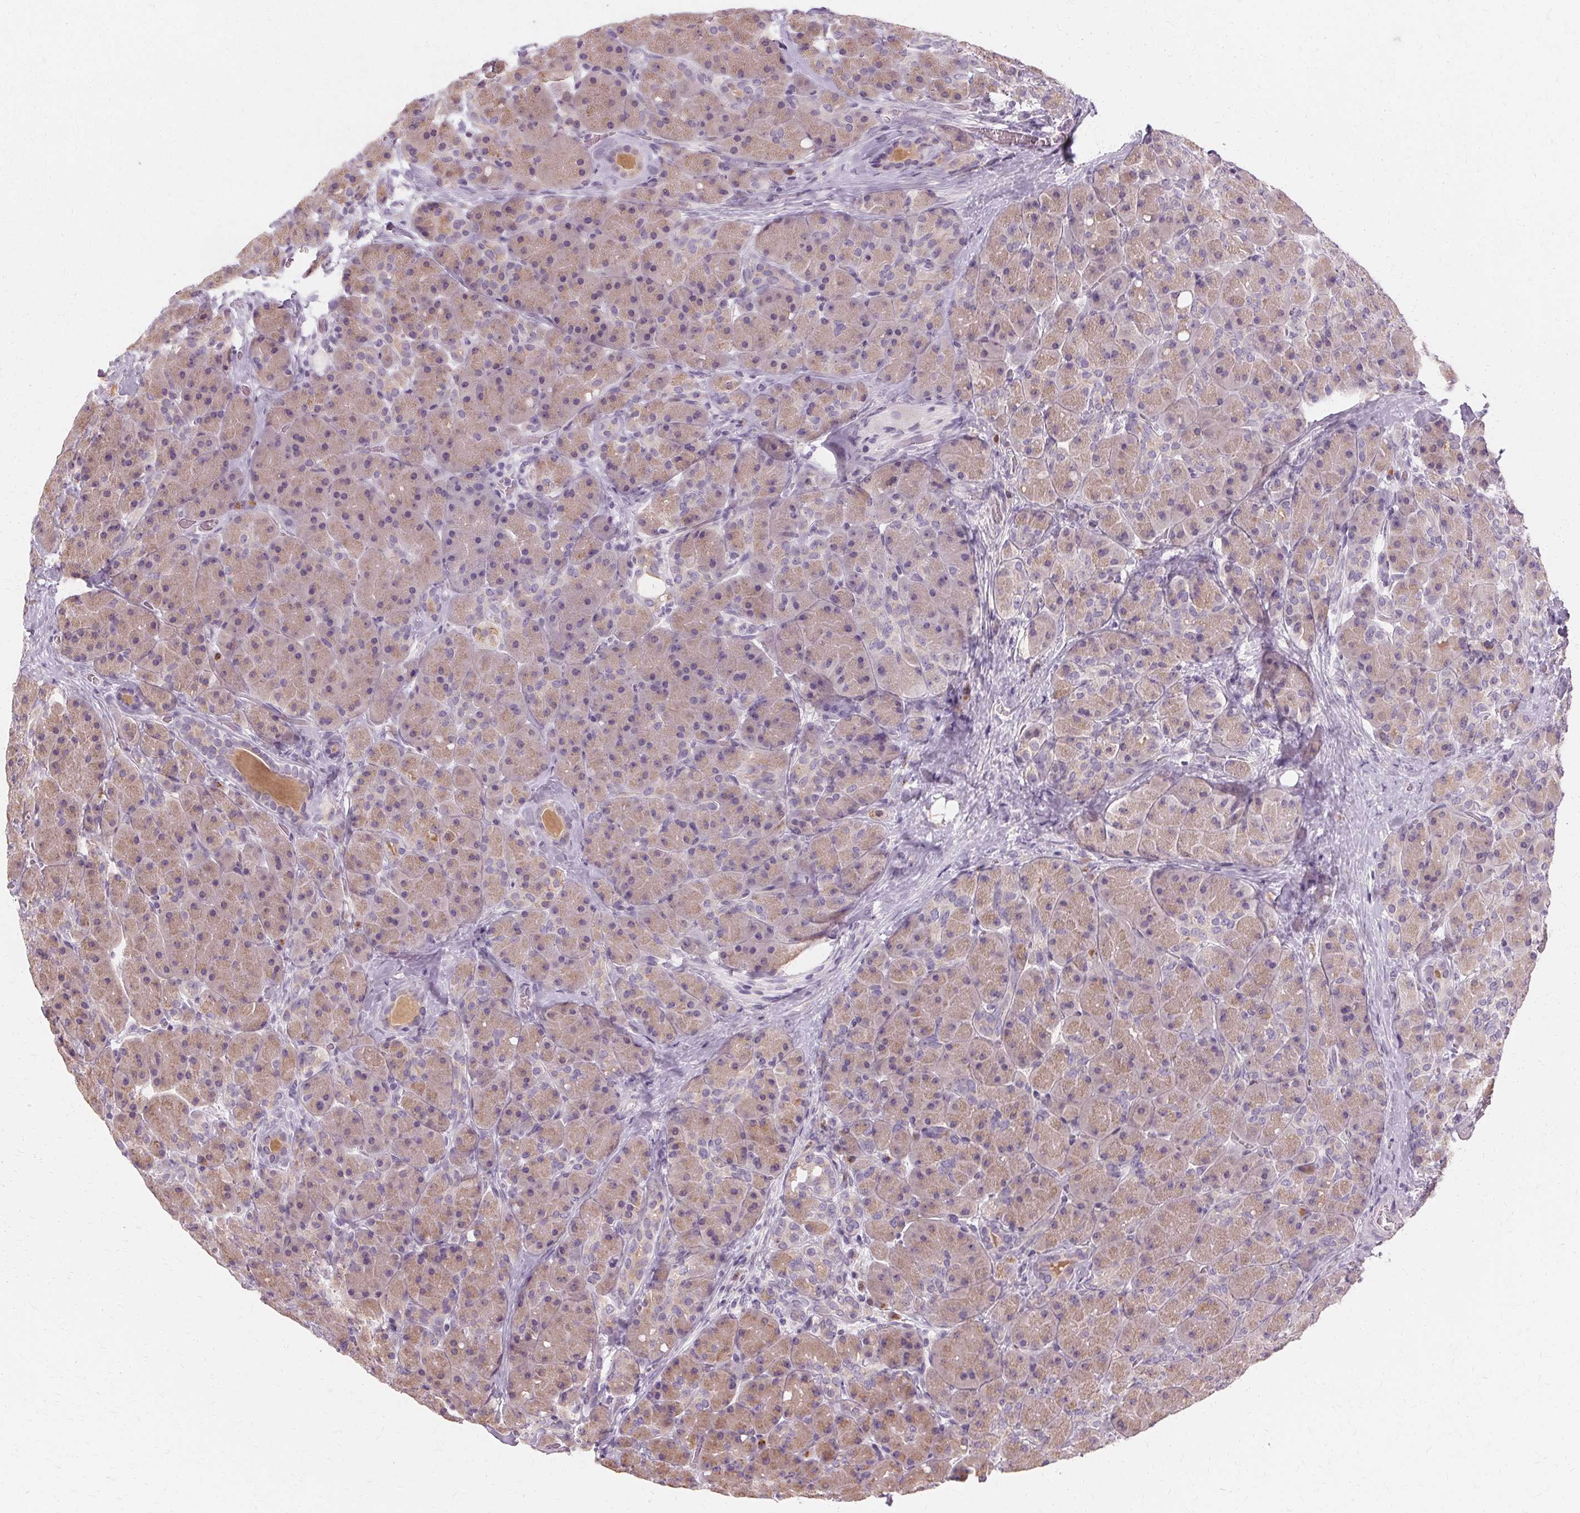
{"staining": {"intensity": "weak", "quantity": "25%-75%", "location": "cytoplasmic/membranous"}, "tissue": "pancreas", "cell_type": "Exocrine glandular cells", "image_type": "normal", "snomed": [{"axis": "morphology", "description": "Normal tissue, NOS"}, {"axis": "topography", "description": "Pancreas"}], "caption": "Weak cytoplasmic/membranous staining for a protein is seen in about 25%-75% of exocrine glandular cells of benign pancreas using immunohistochemistry.", "gene": "FCRL3", "patient": {"sex": "male", "age": 55}}